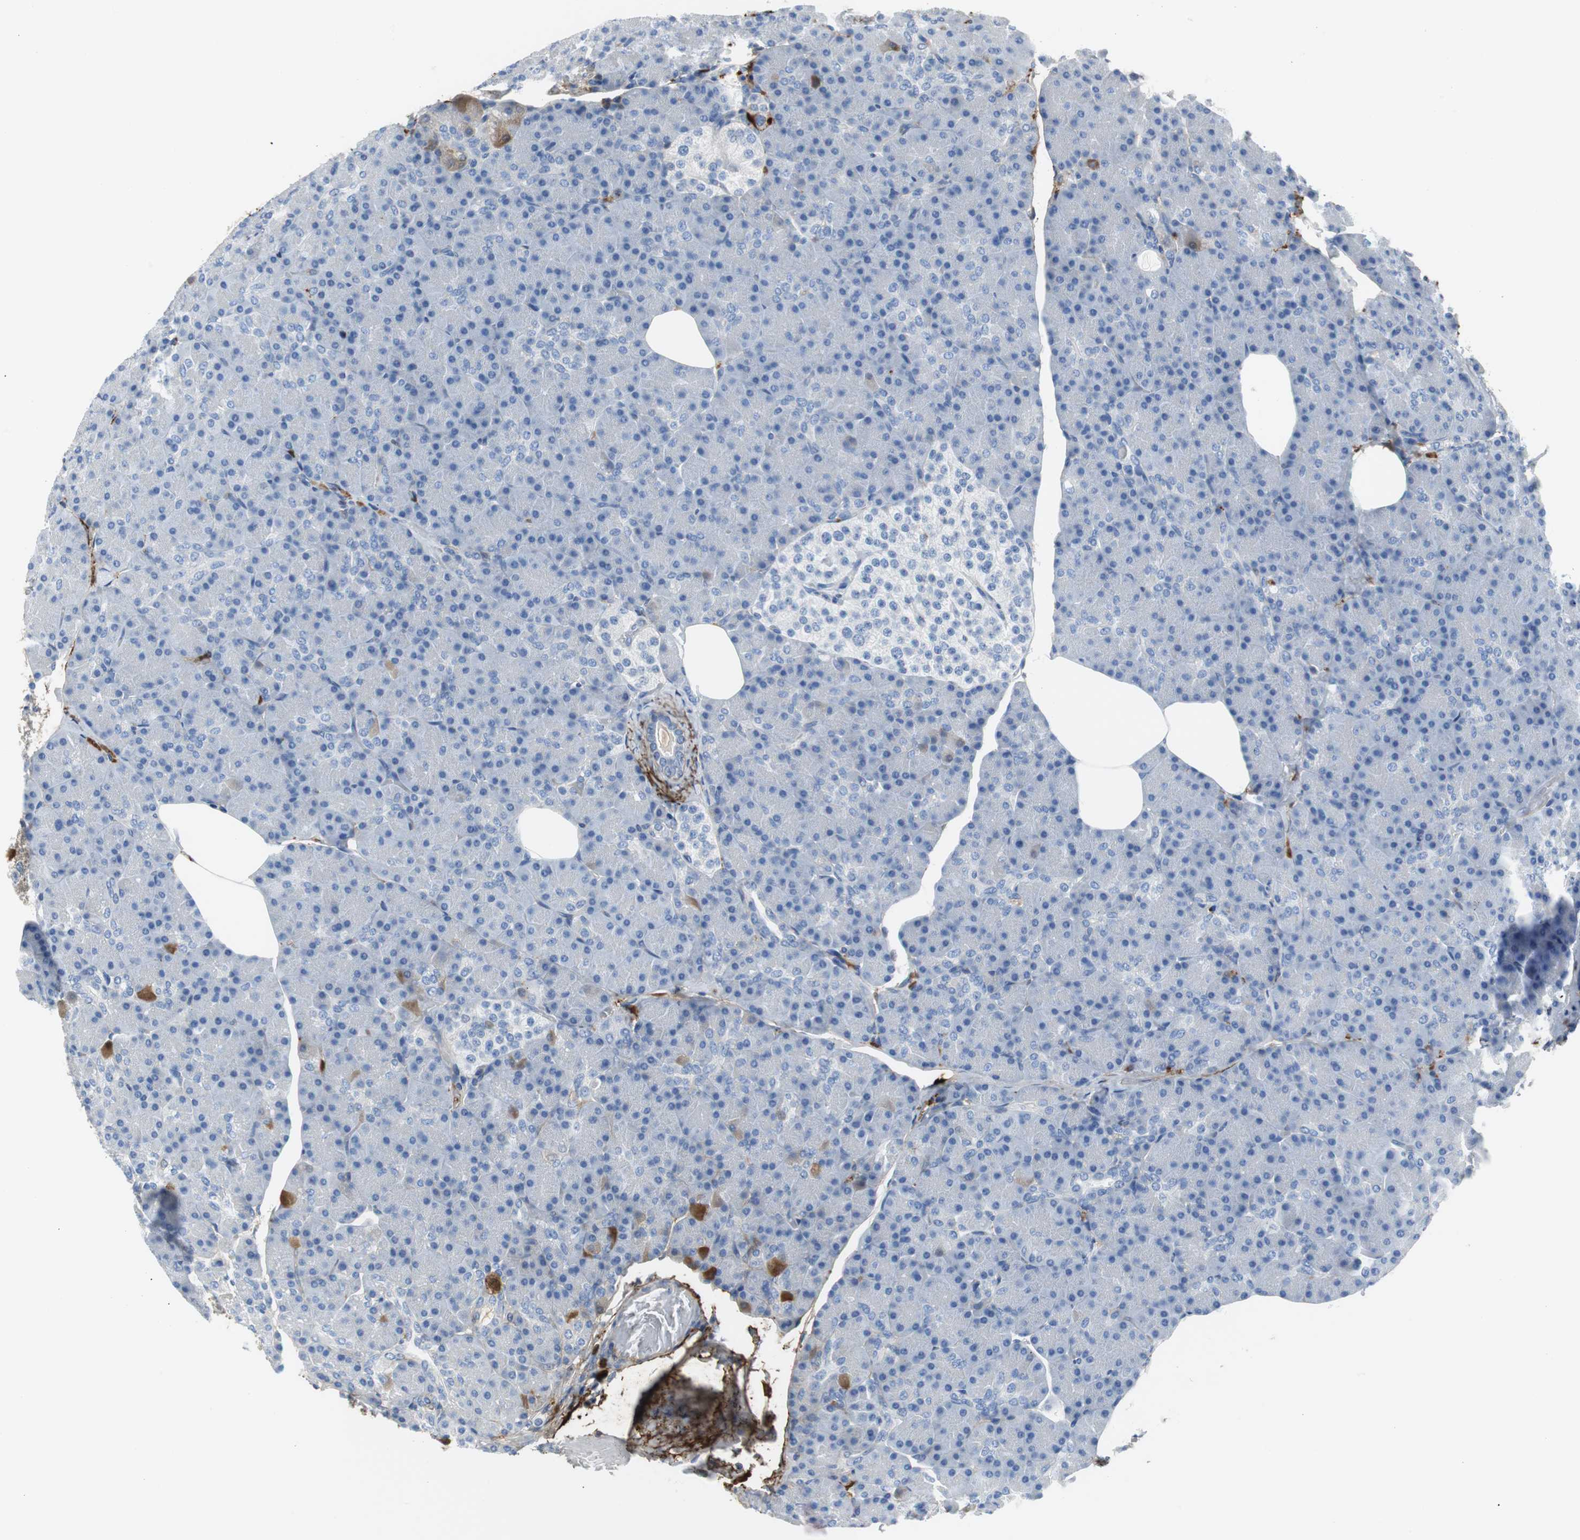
{"staining": {"intensity": "negative", "quantity": "none", "location": "none"}, "tissue": "pancreas", "cell_type": "Exocrine glandular cells", "image_type": "normal", "snomed": [{"axis": "morphology", "description": "Normal tissue, NOS"}, {"axis": "topography", "description": "Pancreas"}], "caption": "Immunohistochemistry (IHC) photomicrograph of normal pancreas: pancreas stained with DAB shows no significant protein positivity in exocrine glandular cells. (DAB (3,3'-diaminobenzidine) immunohistochemistry with hematoxylin counter stain).", "gene": "APCS", "patient": {"sex": "female", "age": 43}}